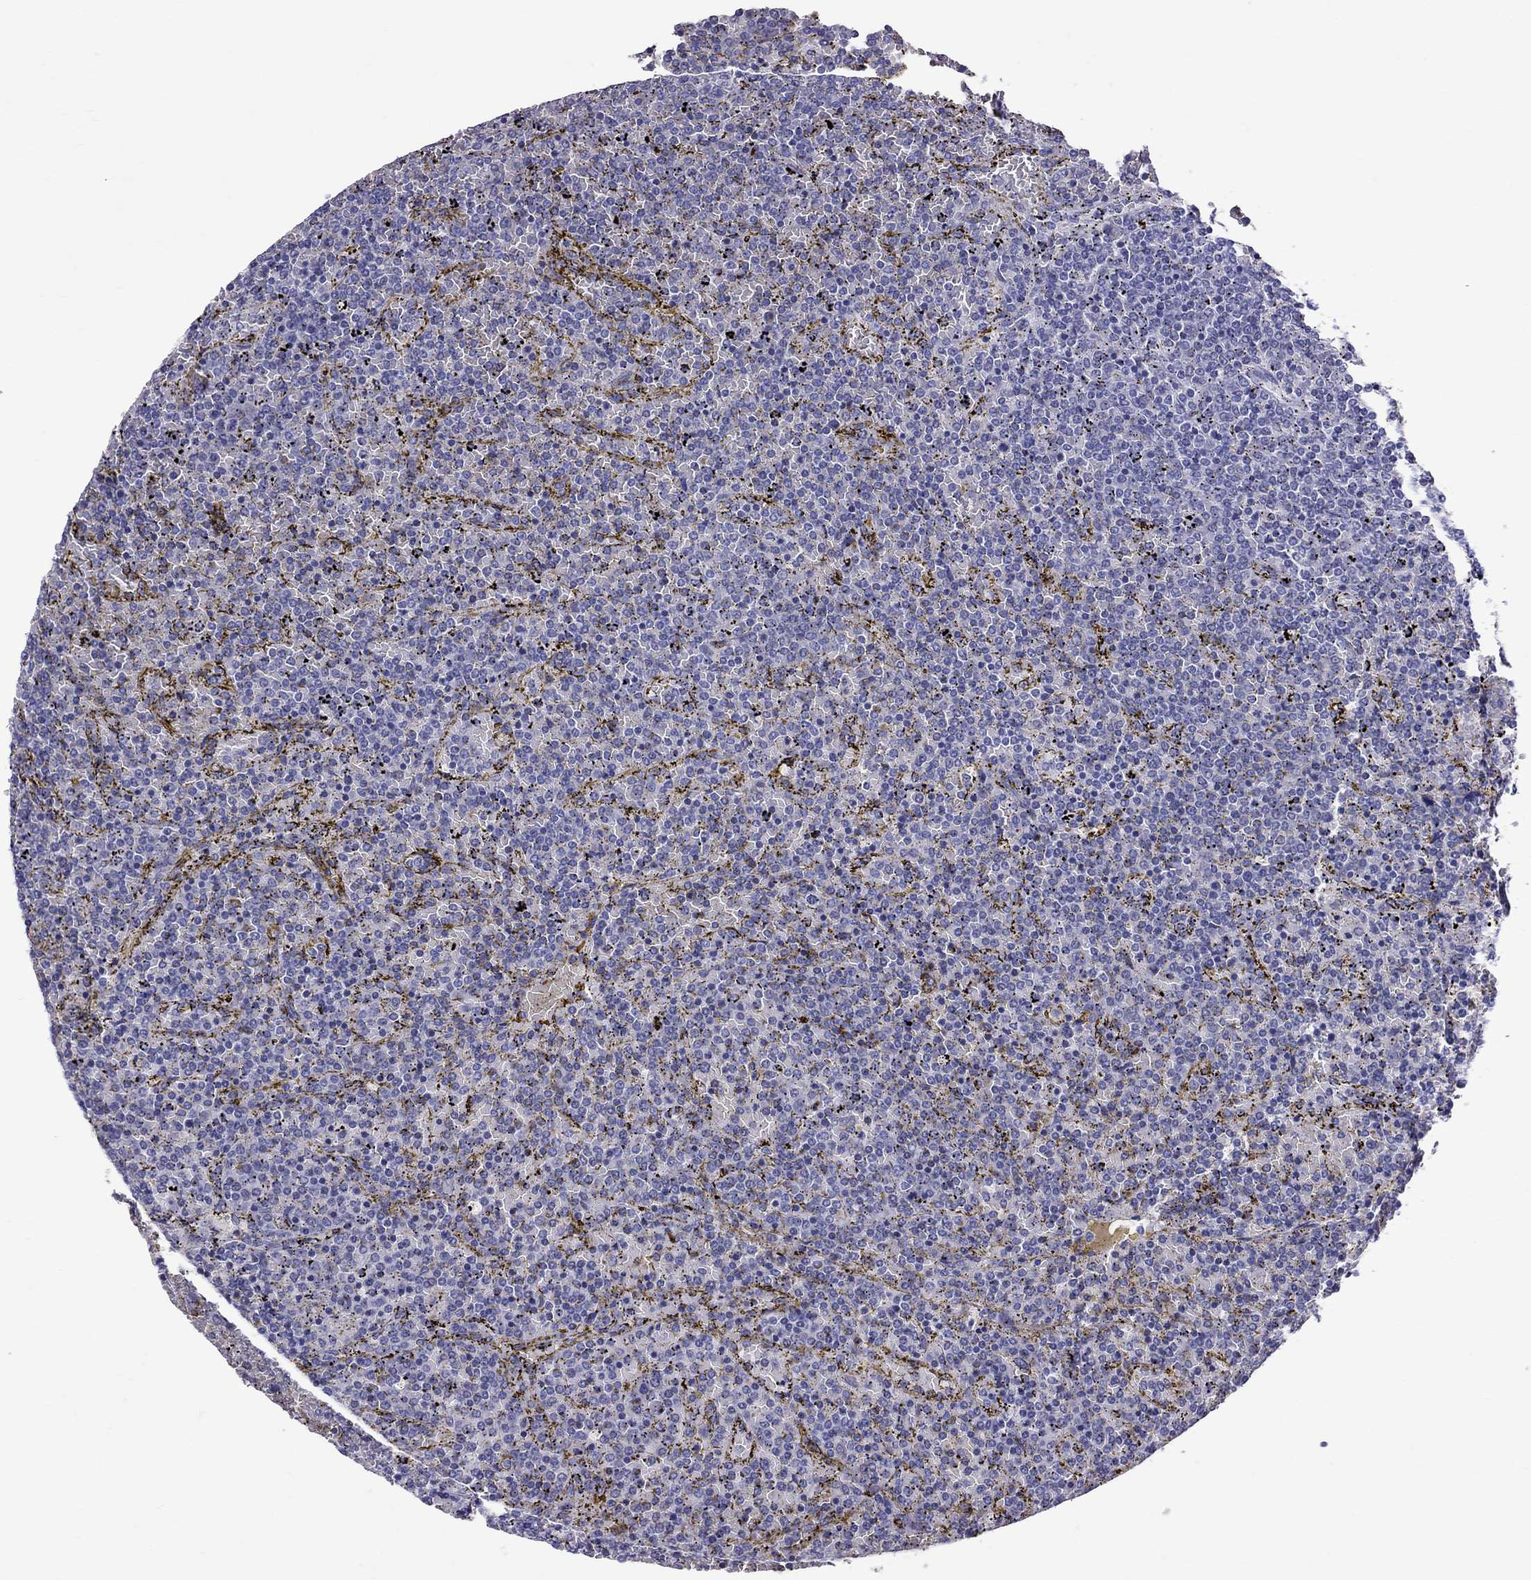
{"staining": {"intensity": "negative", "quantity": "none", "location": "none"}, "tissue": "lymphoma", "cell_type": "Tumor cells", "image_type": "cancer", "snomed": [{"axis": "morphology", "description": "Malignant lymphoma, non-Hodgkin's type, Low grade"}, {"axis": "topography", "description": "Spleen"}], "caption": "The image demonstrates no significant positivity in tumor cells of malignant lymphoma, non-Hodgkin's type (low-grade).", "gene": "TTLL13", "patient": {"sex": "female", "age": 77}}